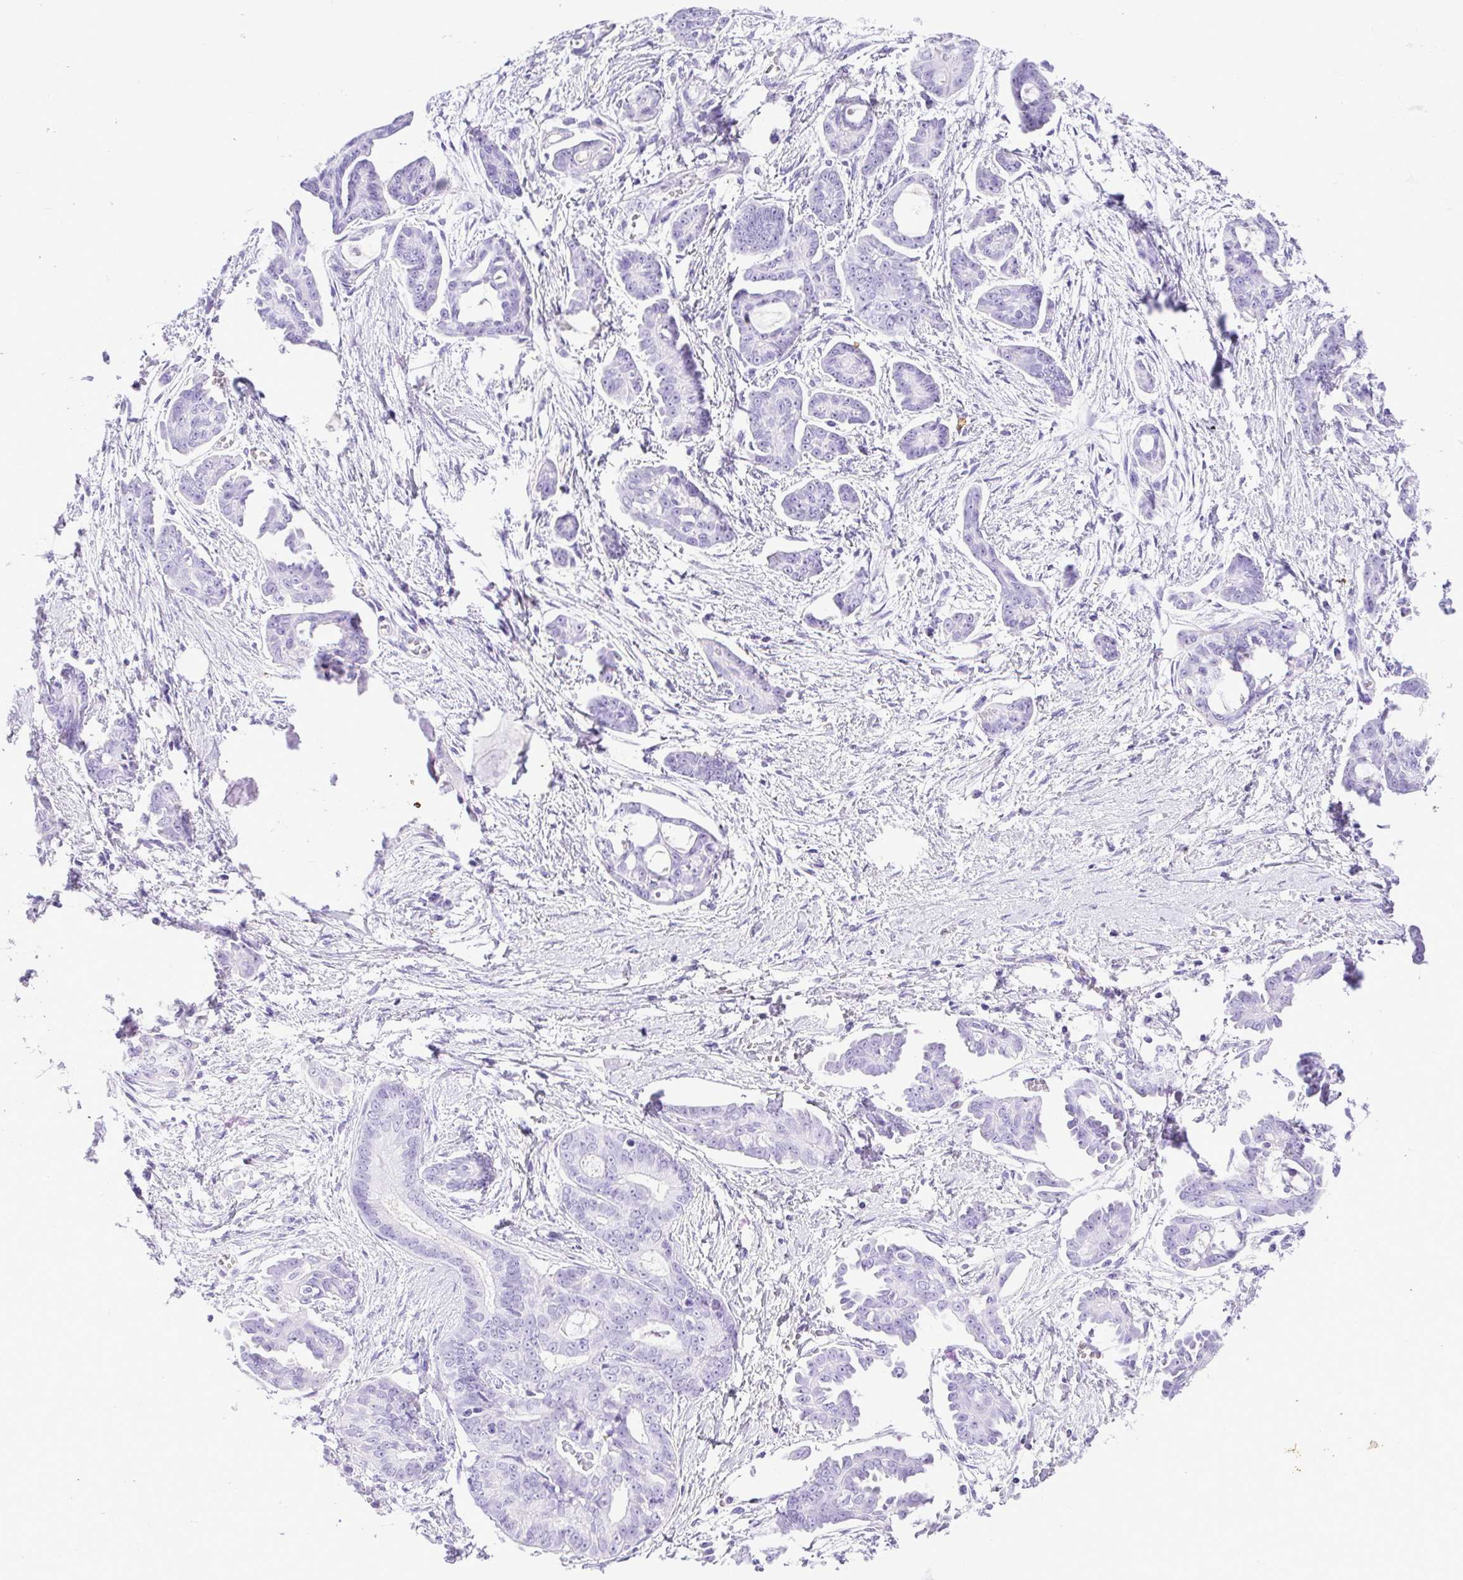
{"staining": {"intensity": "negative", "quantity": "none", "location": "none"}, "tissue": "ovarian cancer", "cell_type": "Tumor cells", "image_type": "cancer", "snomed": [{"axis": "morphology", "description": "Cystadenocarcinoma, serous, NOS"}, {"axis": "topography", "description": "Ovary"}], "caption": "High power microscopy image of an immunohistochemistry (IHC) micrograph of serous cystadenocarcinoma (ovarian), revealing no significant staining in tumor cells.", "gene": "CDSN", "patient": {"sex": "female", "age": 71}}